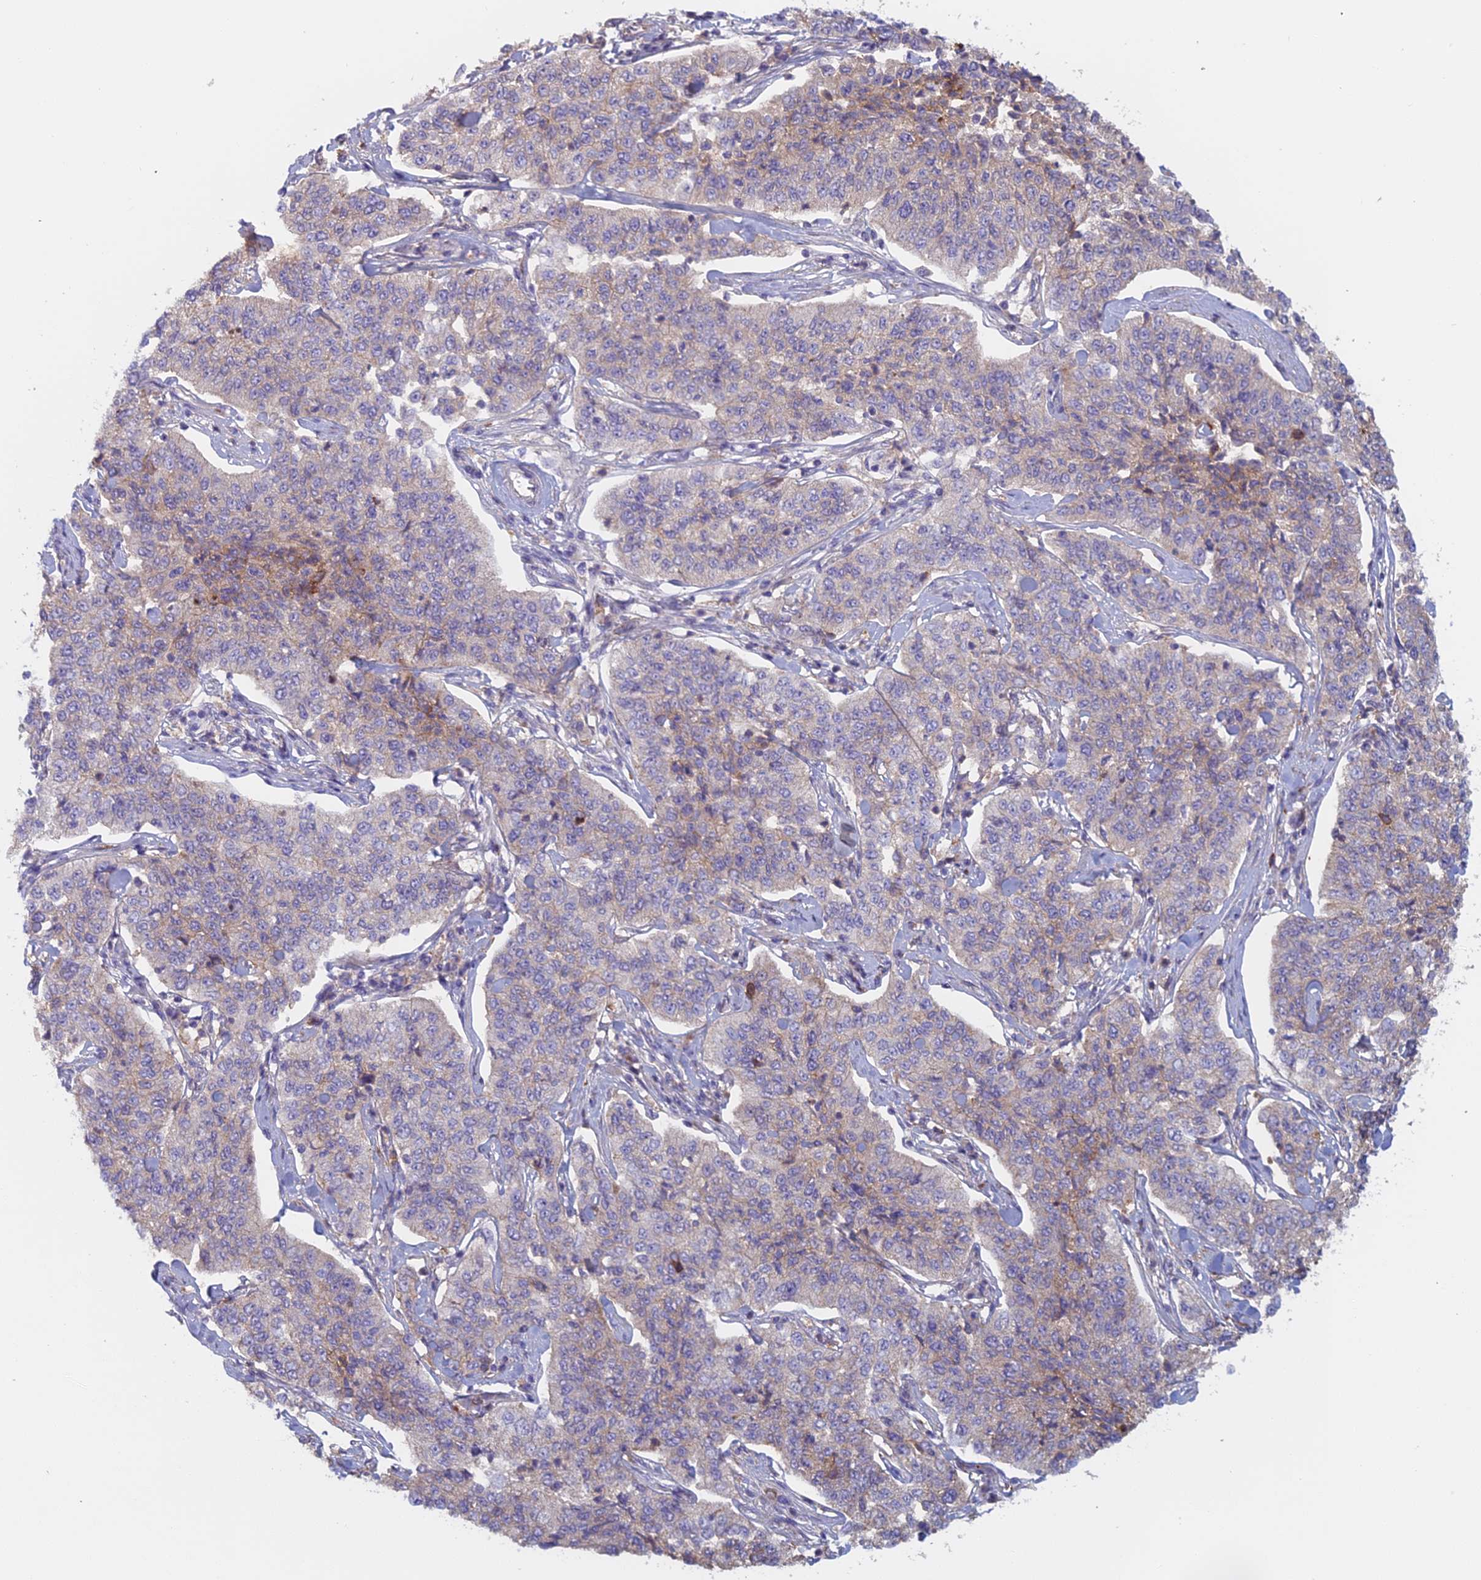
{"staining": {"intensity": "negative", "quantity": "none", "location": "none"}, "tissue": "cervical cancer", "cell_type": "Tumor cells", "image_type": "cancer", "snomed": [{"axis": "morphology", "description": "Squamous cell carcinoma, NOS"}, {"axis": "topography", "description": "Cervix"}], "caption": "Cervical cancer stained for a protein using IHC shows no expression tumor cells.", "gene": "IFTAP", "patient": {"sex": "female", "age": 35}}